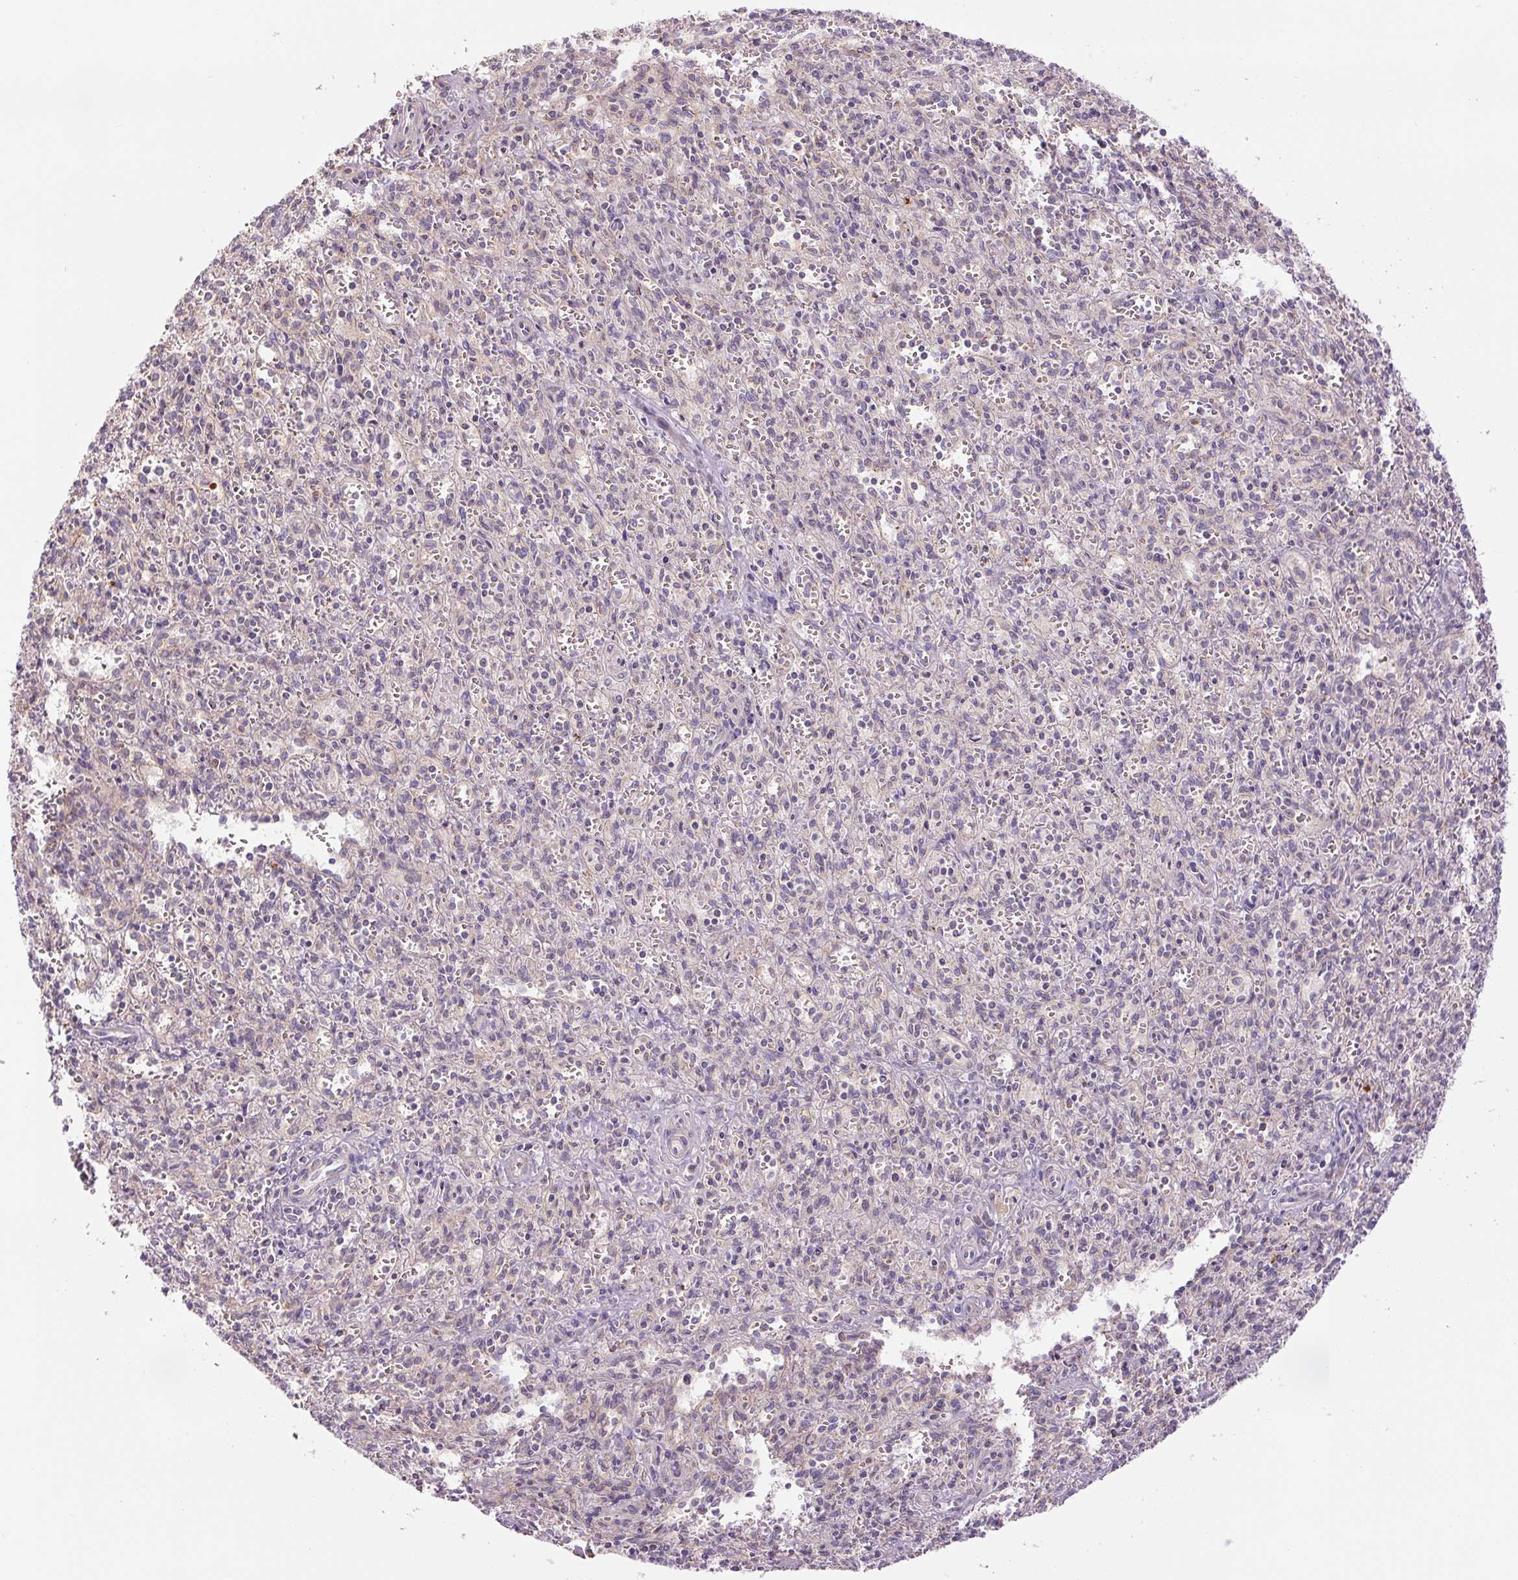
{"staining": {"intensity": "negative", "quantity": "none", "location": "none"}, "tissue": "spleen", "cell_type": "Cells in red pulp", "image_type": "normal", "snomed": [{"axis": "morphology", "description": "Normal tissue, NOS"}, {"axis": "topography", "description": "Spleen"}], "caption": "Immunohistochemistry (IHC) photomicrograph of benign spleen stained for a protein (brown), which exhibits no positivity in cells in red pulp.", "gene": "CCNI2", "patient": {"sex": "female", "age": 26}}